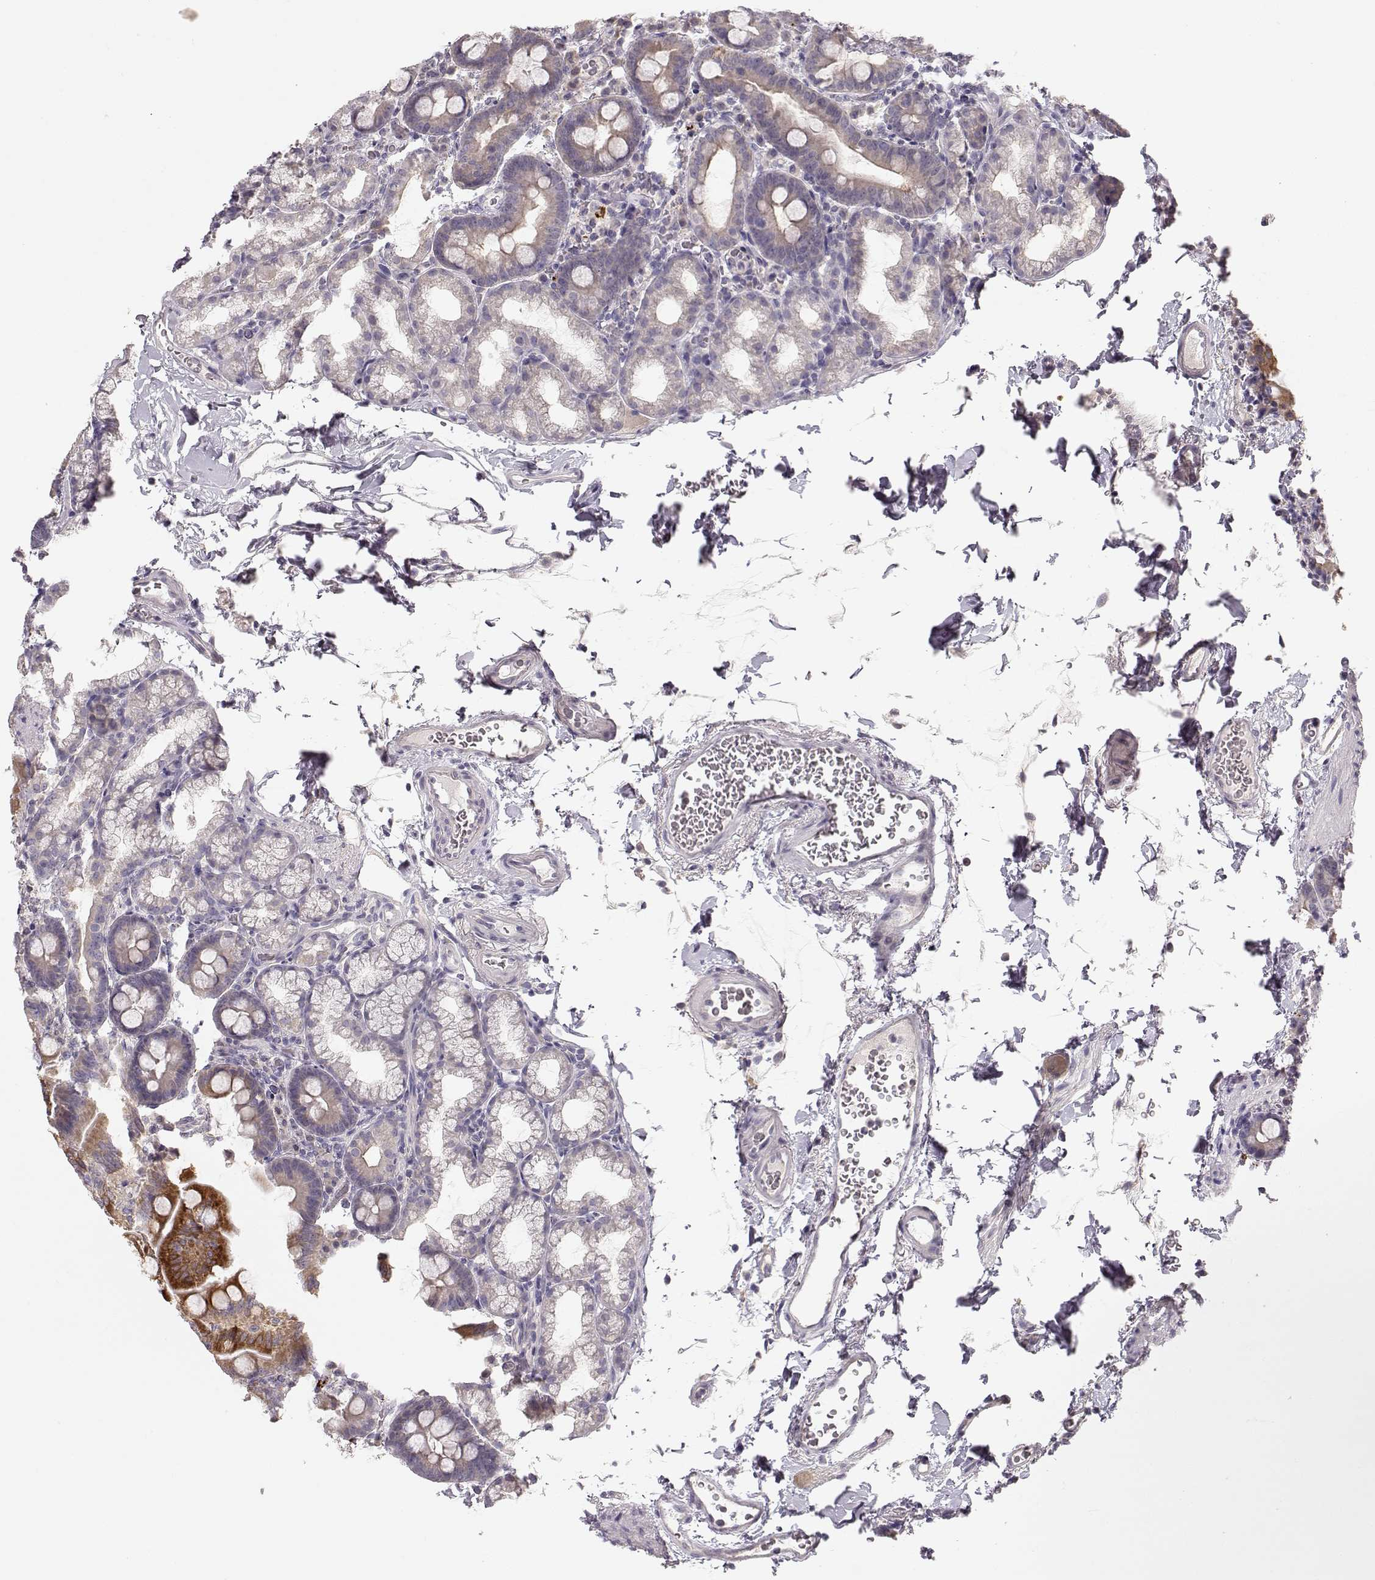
{"staining": {"intensity": "strong", "quantity": "25%-75%", "location": "cytoplasmic/membranous"}, "tissue": "duodenum", "cell_type": "Glandular cells", "image_type": "normal", "snomed": [{"axis": "morphology", "description": "Normal tissue, NOS"}, {"axis": "topography", "description": "Duodenum"}], "caption": "A brown stain labels strong cytoplasmic/membranous positivity of a protein in glandular cells of benign duodenum. (brown staining indicates protein expression, while blue staining denotes nuclei).", "gene": "ARHGAP8", "patient": {"sex": "male", "age": 59}}